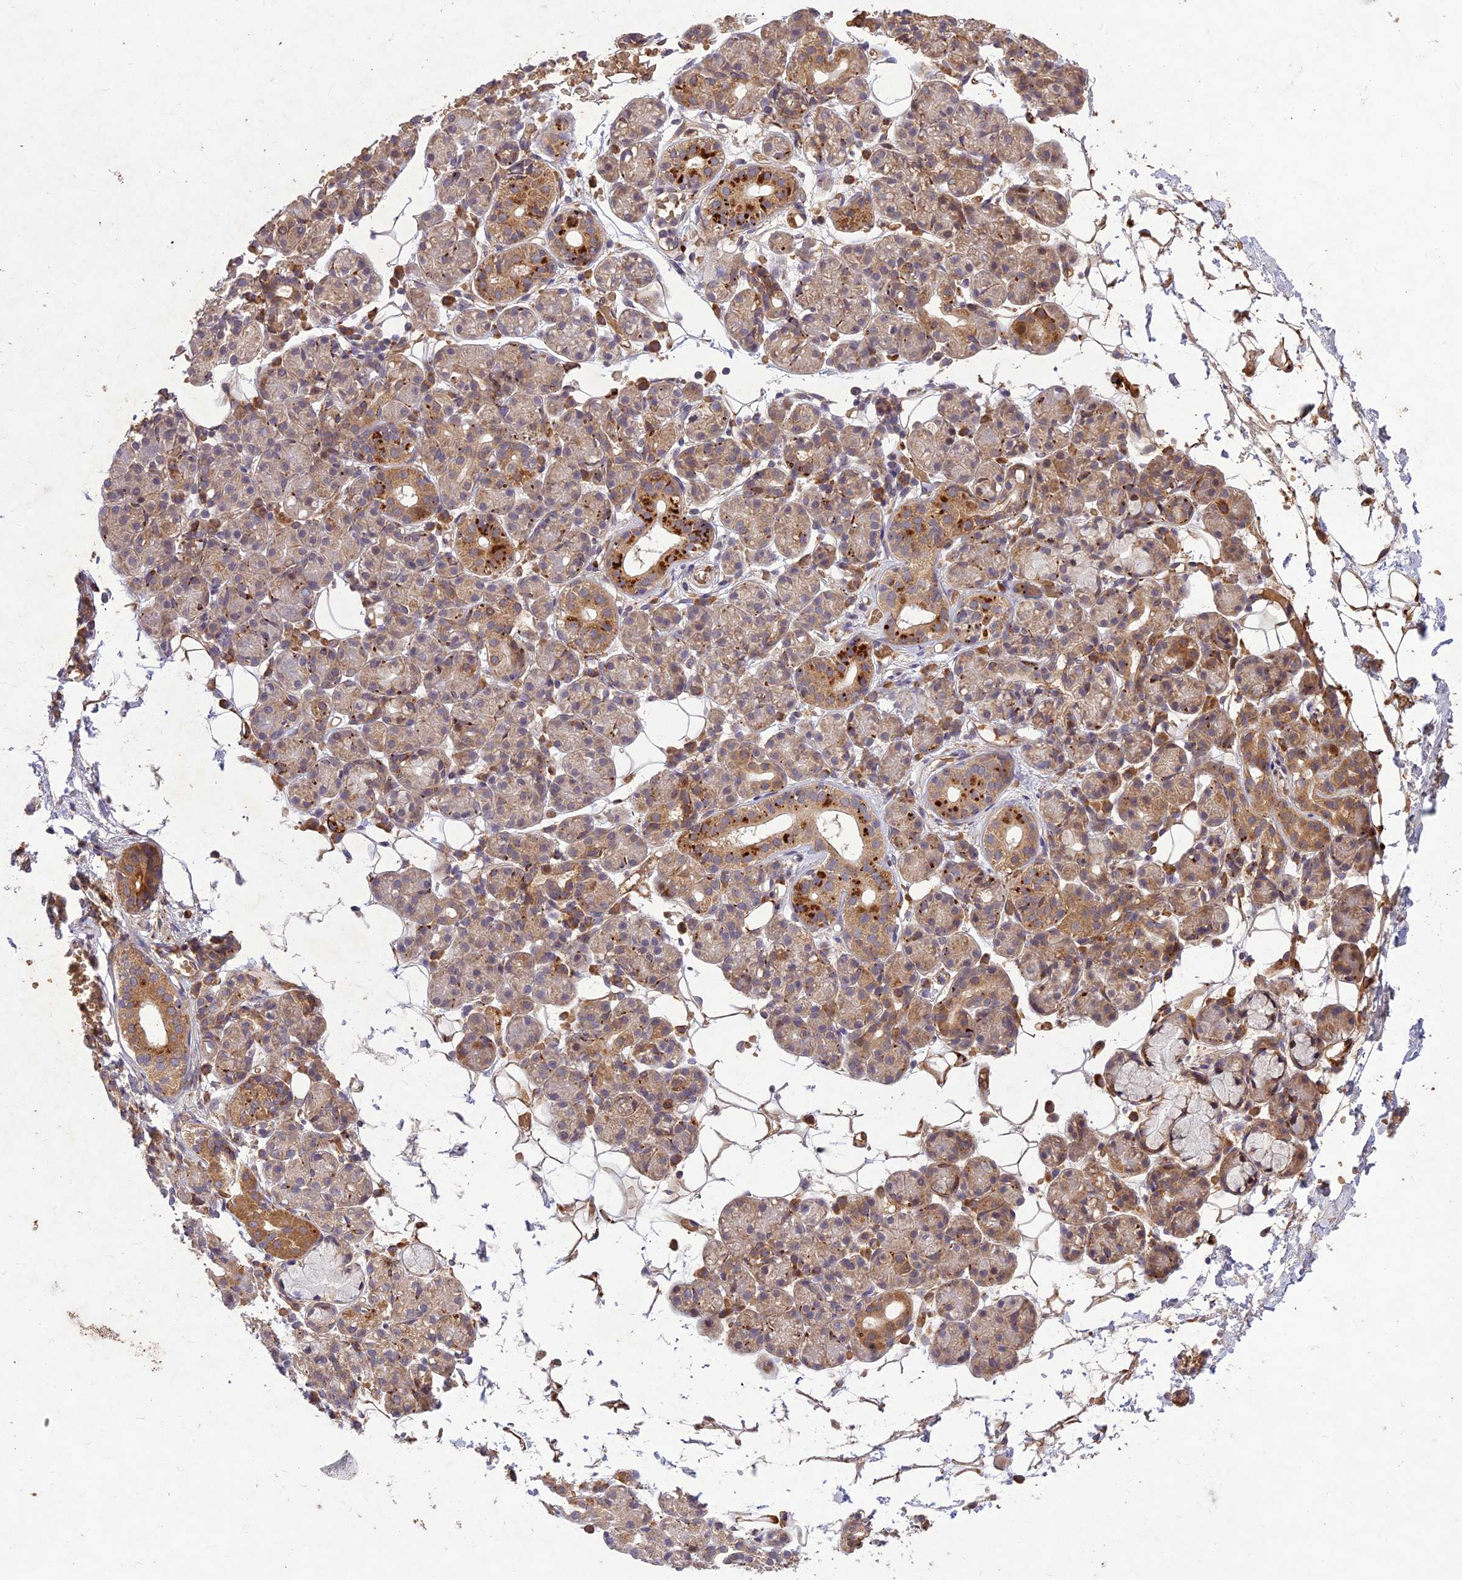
{"staining": {"intensity": "strong", "quantity": "25%-75%", "location": "cytoplasmic/membranous"}, "tissue": "salivary gland", "cell_type": "Glandular cells", "image_type": "normal", "snomed": [{"axis": "morphology", "description": "Normal tissue, NOS"}, {"axis": "topography", "description": "Salivary gland"}], "caption": "IHC of normal salivary gland shows high levels of strong cytoplasmic/membranous positivity in approximately 25%-75% of glandular cells. (Brightfield microscopy of DAB IHC at high magnification).", "gene": "PPP1R11", "patient": {"sex": "male", "age": 63}}